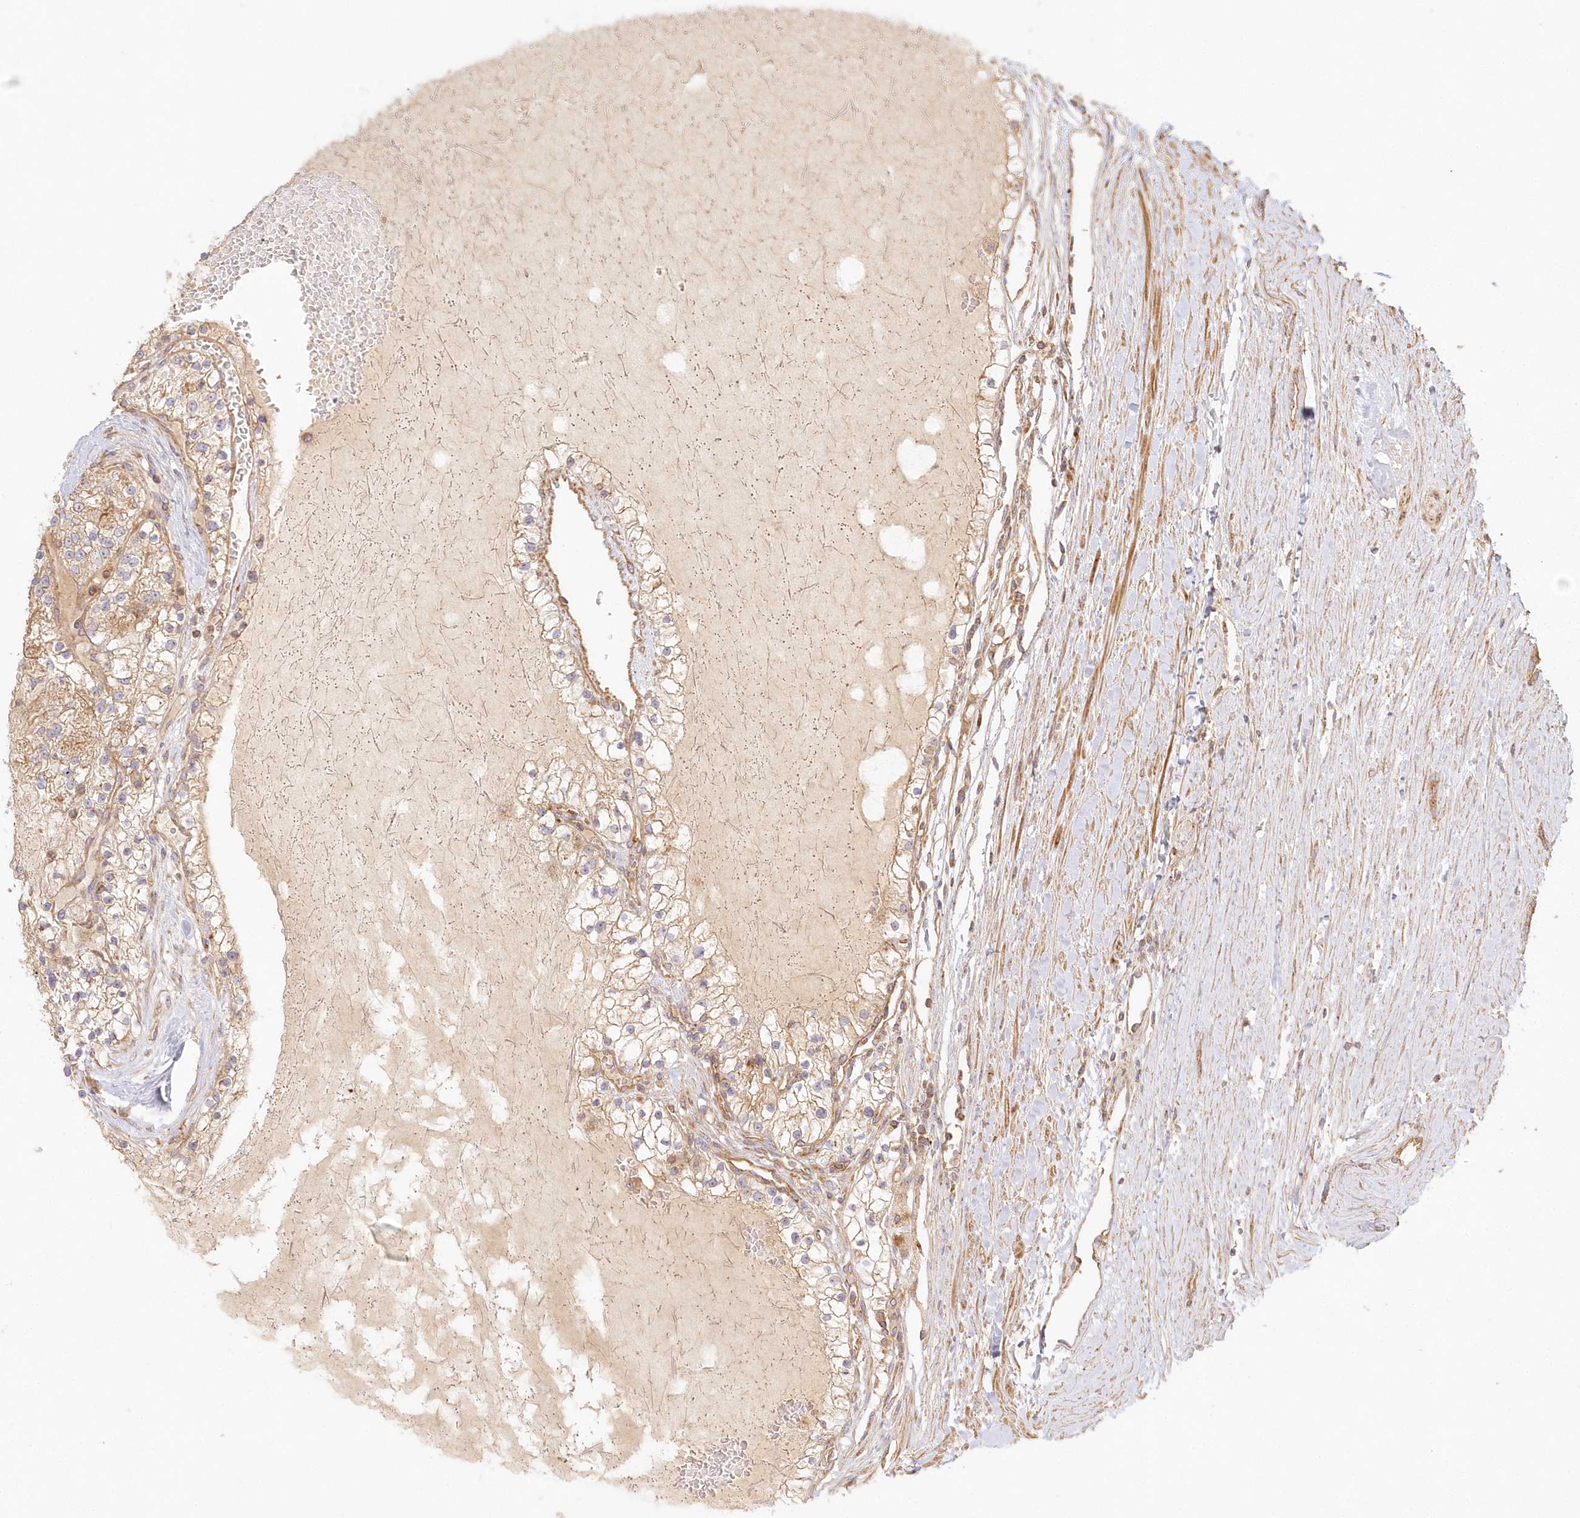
{"staining": {"intensity": "moderate", "quantity": ">75%", "location": "cytoplasmic/membranous"}, "tissue": "renal cancer", "cell_type": "Tumor cells", "image_type": "cancer", "snomed": [{"axis": "morphology", "description": "Normal tissue, NOS"}, {"axis": "morphology", "description": "Adenocarcinoma, NOS"}, {"axis": "topography", "description": "Kidney"}], "caption": "Renal cancer (adenocarcinoma) stained with IHC reveals moderate cytoplasmic/membranous staining in approximately >75% of tumor cells. (IHC, brightfield microscopy, high magnification).", "gene": "KIAA0232", "patient": {"sex": "male", "age": 68}}